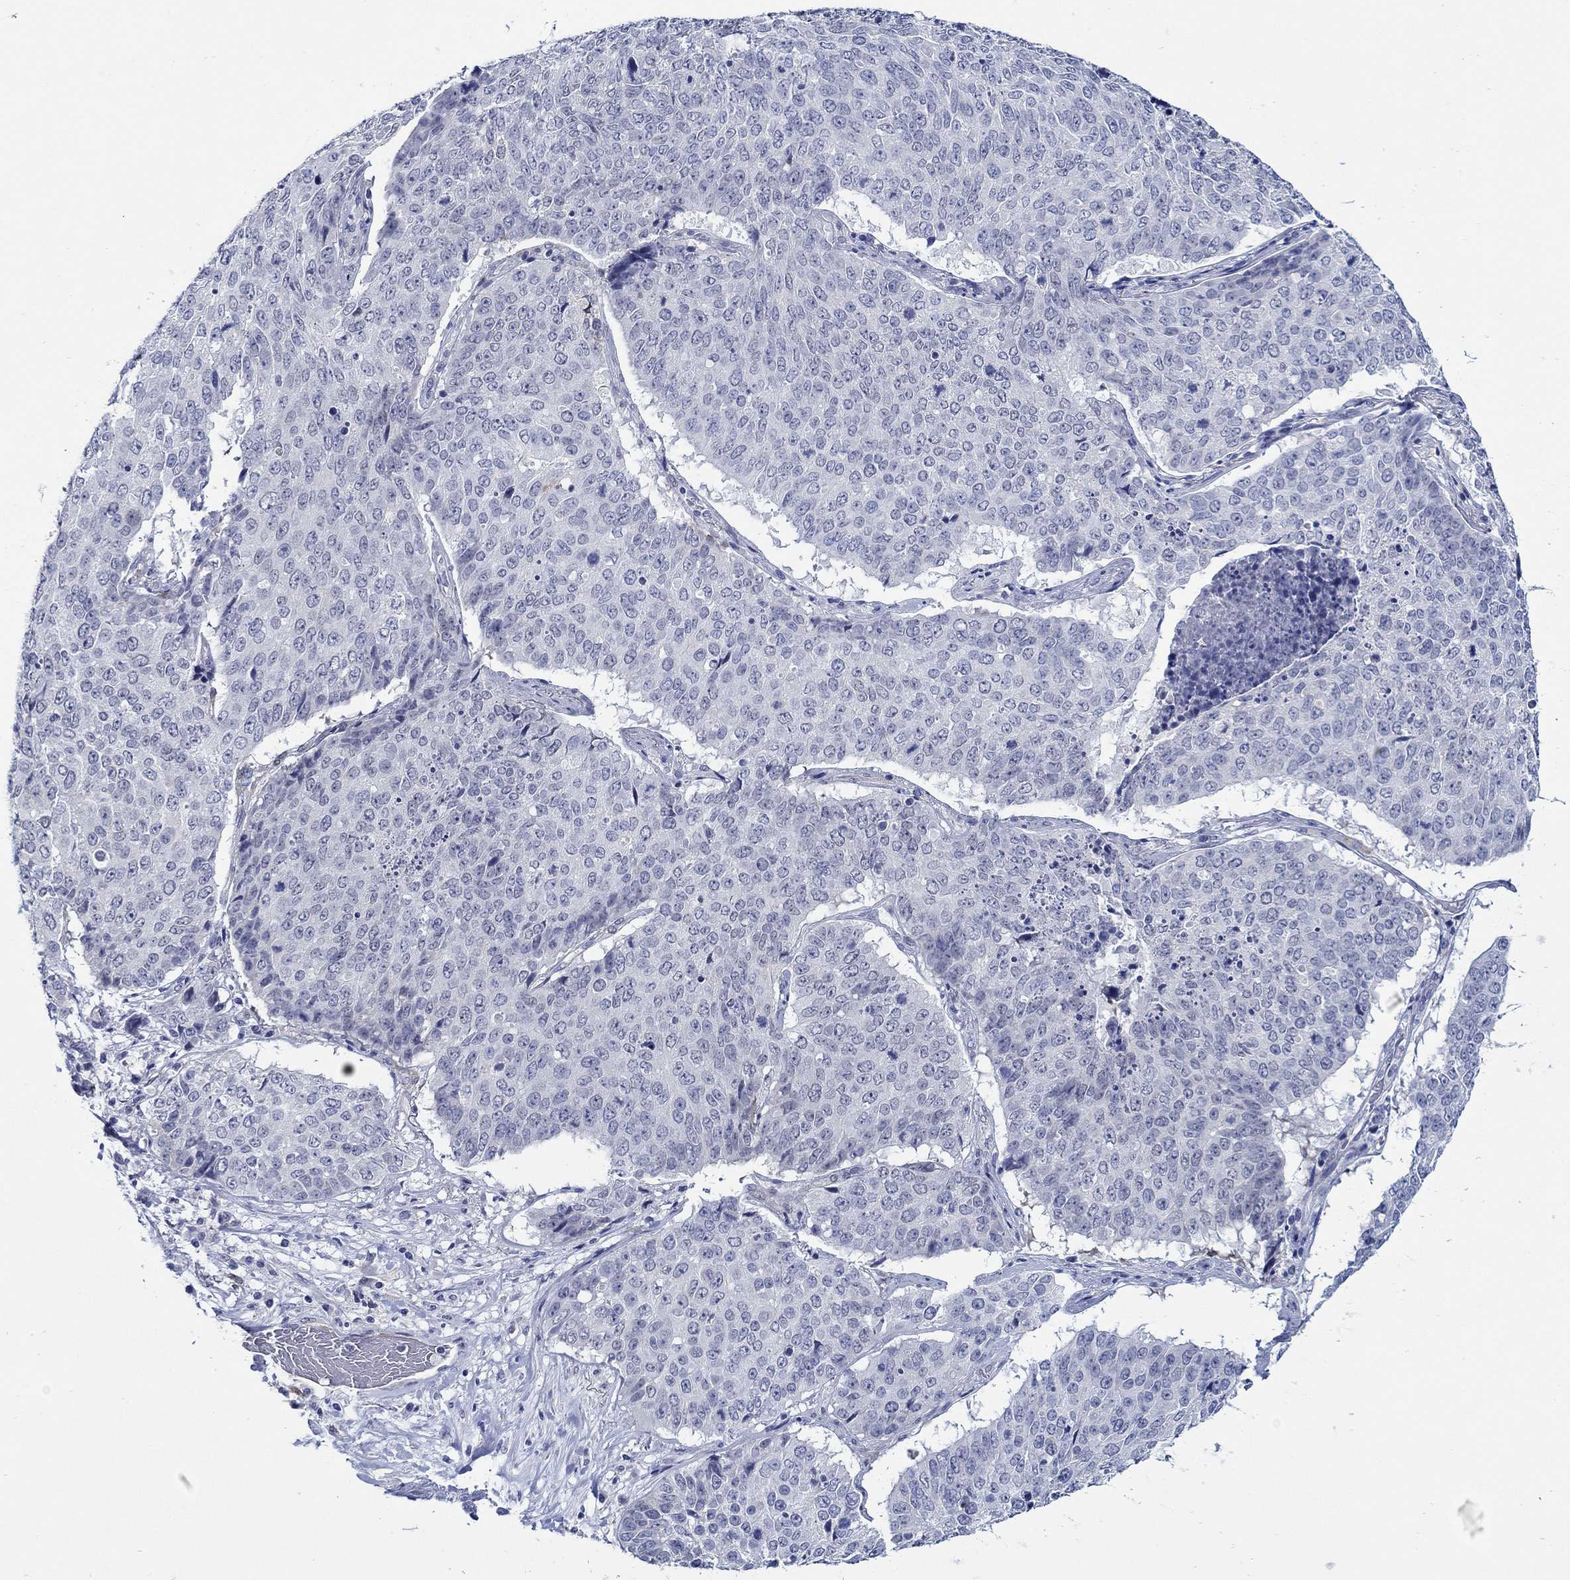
{"staining": {"intensity": "negative", "quantity": "none", "location": "none"}, "tissue": "lung cancer", "cell_type": "Tumor cells", "image_type": "cancer", "snomed": [{"axis": "morphology", "description": "Normal tissue, NOS"}, {"axis": "morphology", "description": "Squamous cell carcinoma, NOS"}, {"axis": "topography", "description": "Bronchus"}, {"axis": "topography", "description": "Lung"}], "caption": "A high-resolution histopathology image shows immunohistochemistry staining of lung cancer (squamous cell carcinoma), which exhibits no significant positivity in tumor cells.", "gene": "MC2R", "patient": {"sex": "male", "age": 64}}